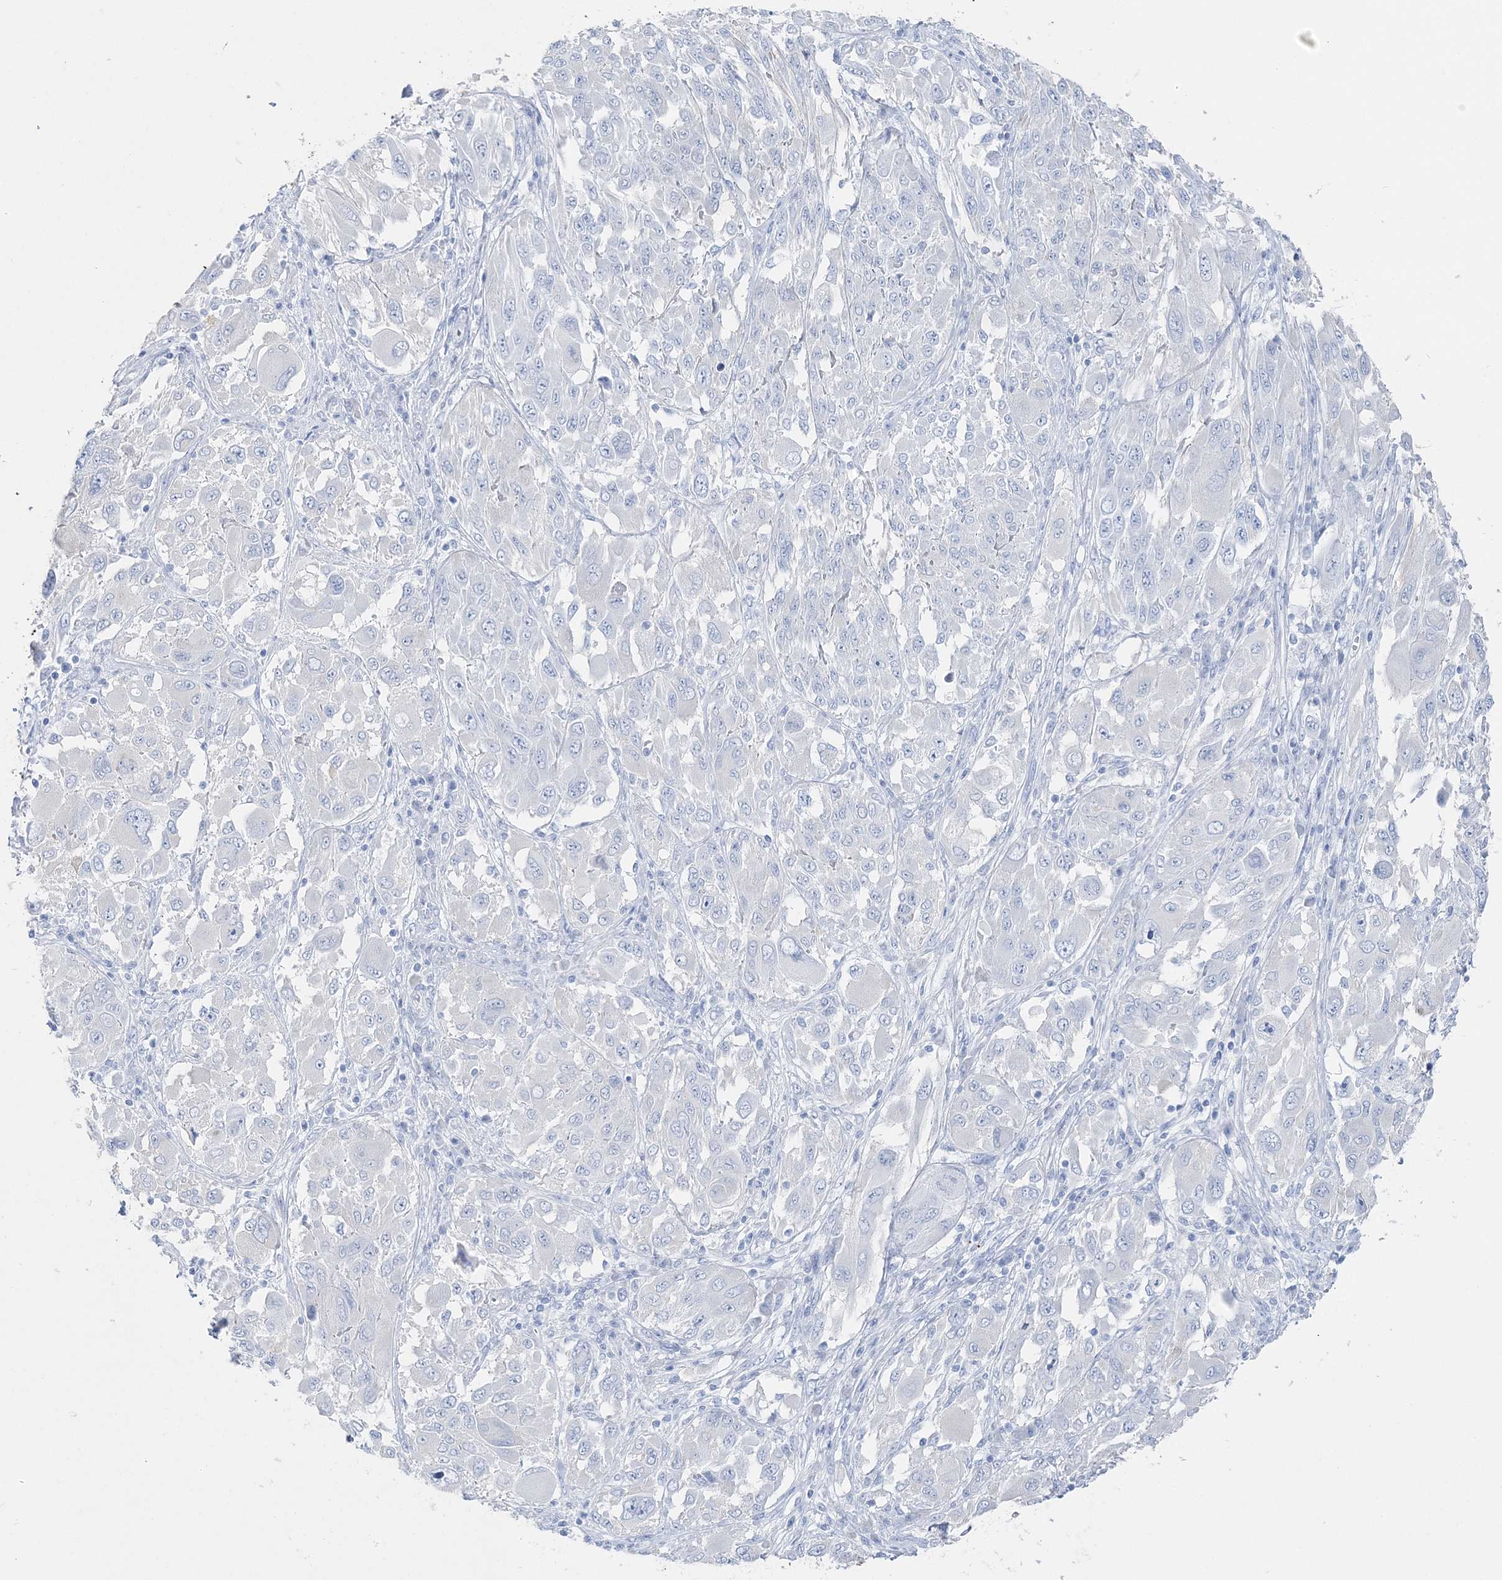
{"staining": {"intensity": "negative", "quantity": "none", "location": "none"}, "tissue": "melanoma", "cell_type": "Tumor cells", "image_type": "cancer", "snomed": [{"axis": "morphology", "description": "Malignant melanoma, NOS"}, {"axis": "topography", "description": "Skin"}], "caption": "An immunohistochemistry image of malignant melanoma is shown. There is no staining in tumor cells of malignant melanoma.", "gene": "TSPYL6", "patient": {"sex": "female", "age": 91}}